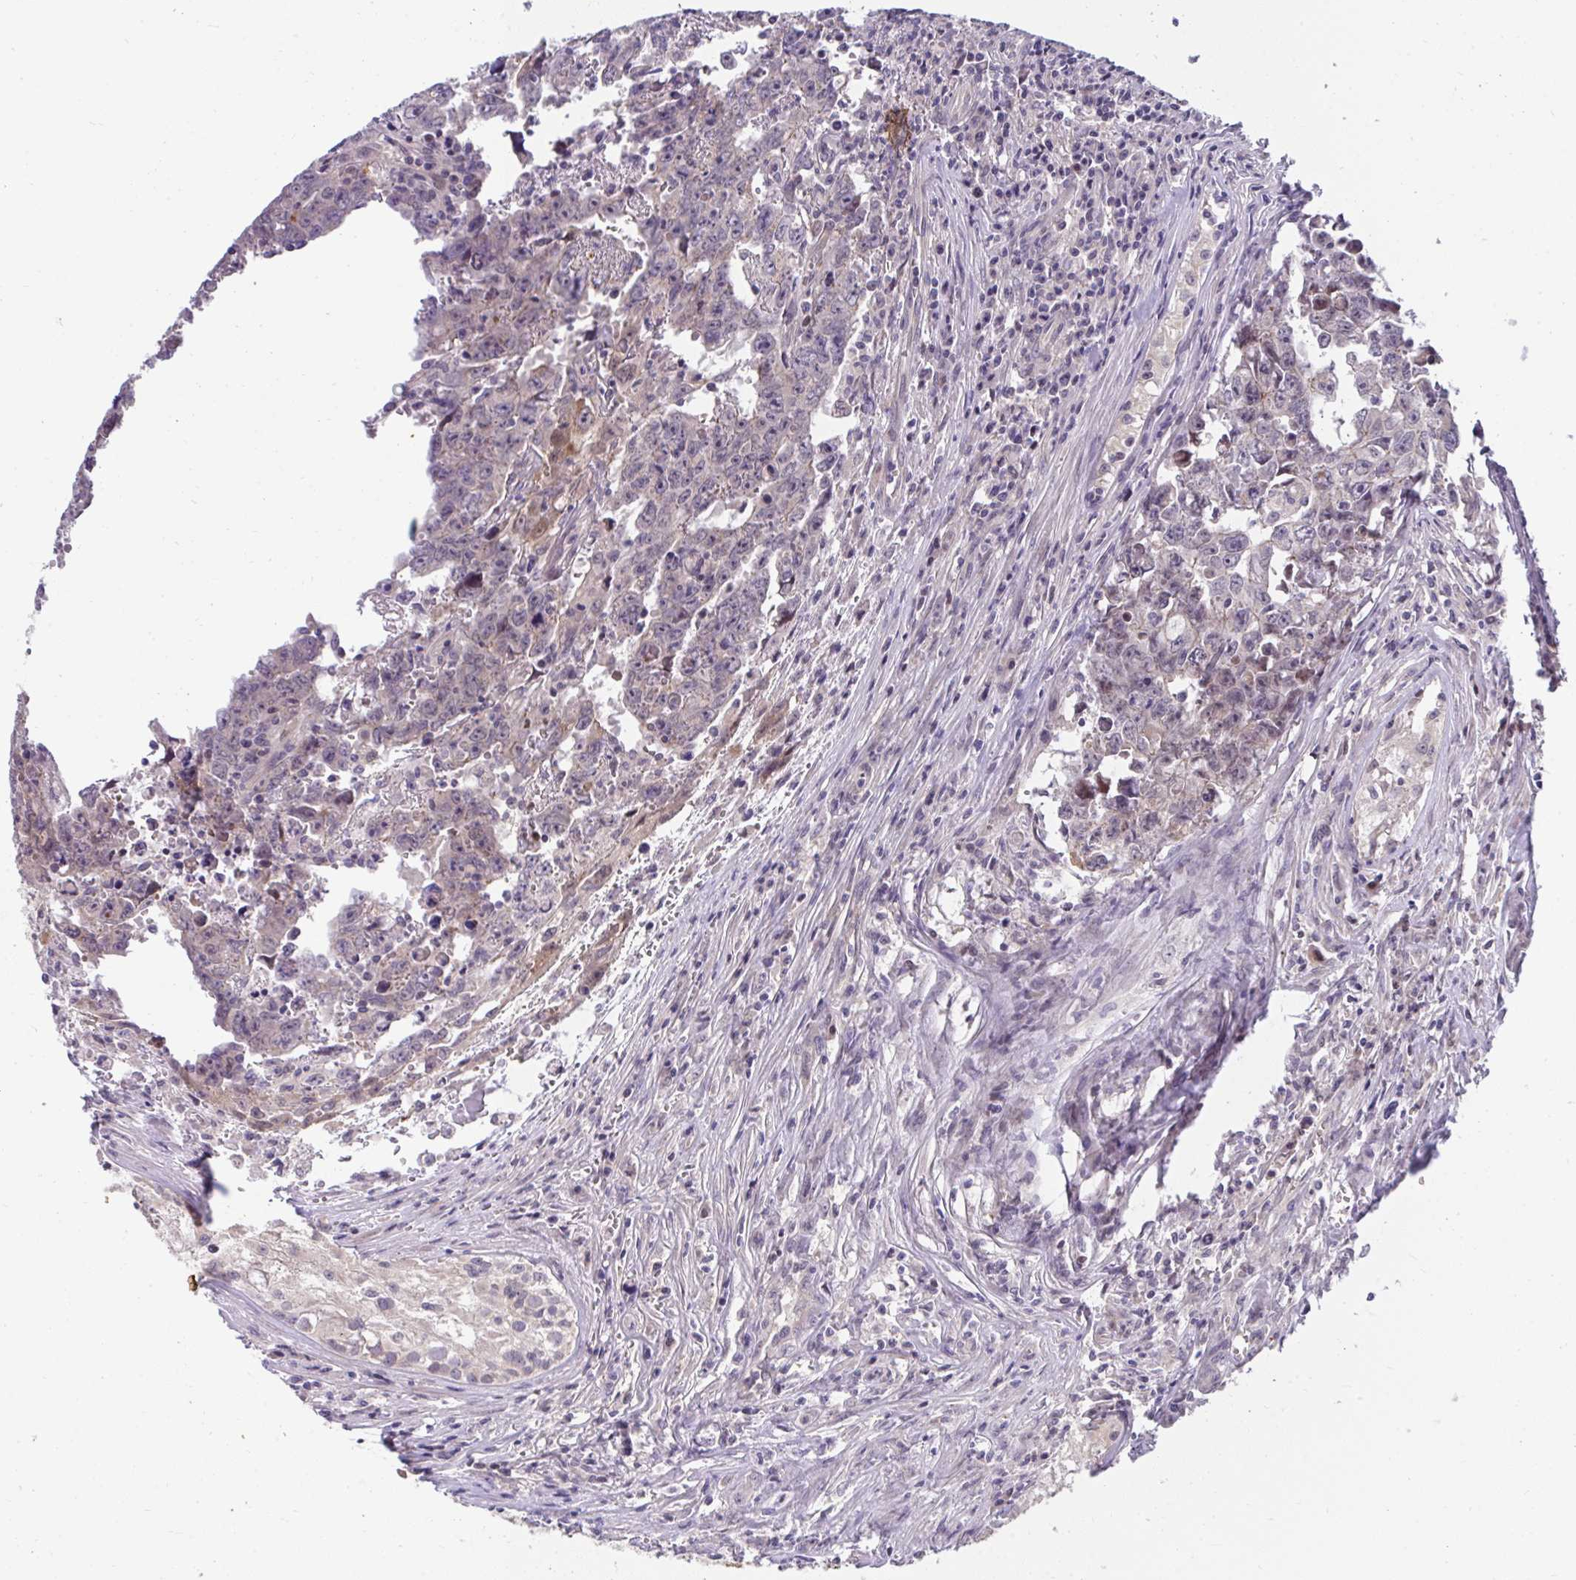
{"staining": {"intensity": "negative", "quantity": "none", "location": "none"}, "tissue": "testis cancer", "cell_type": "Tumor cells", "image_type": "cancer", "snomed": [{"axis": "morphology", "description": "Carcinoma, Embryonal, NOS"}, {"axis": "topography", "description": "Testis"}], "caption": "An IHC photomicrograph of testis cancer (embryonal carcinoma) is shown. There is no staining in tumor cells of testis cancer (embryonal carcinoma). (DAB (3,3'-diaminobenzidine) IHC visualized using brightfield microscopy, high magnification).", "gene": "RDH14", "patient": {"sex": "male", "age": 22}}